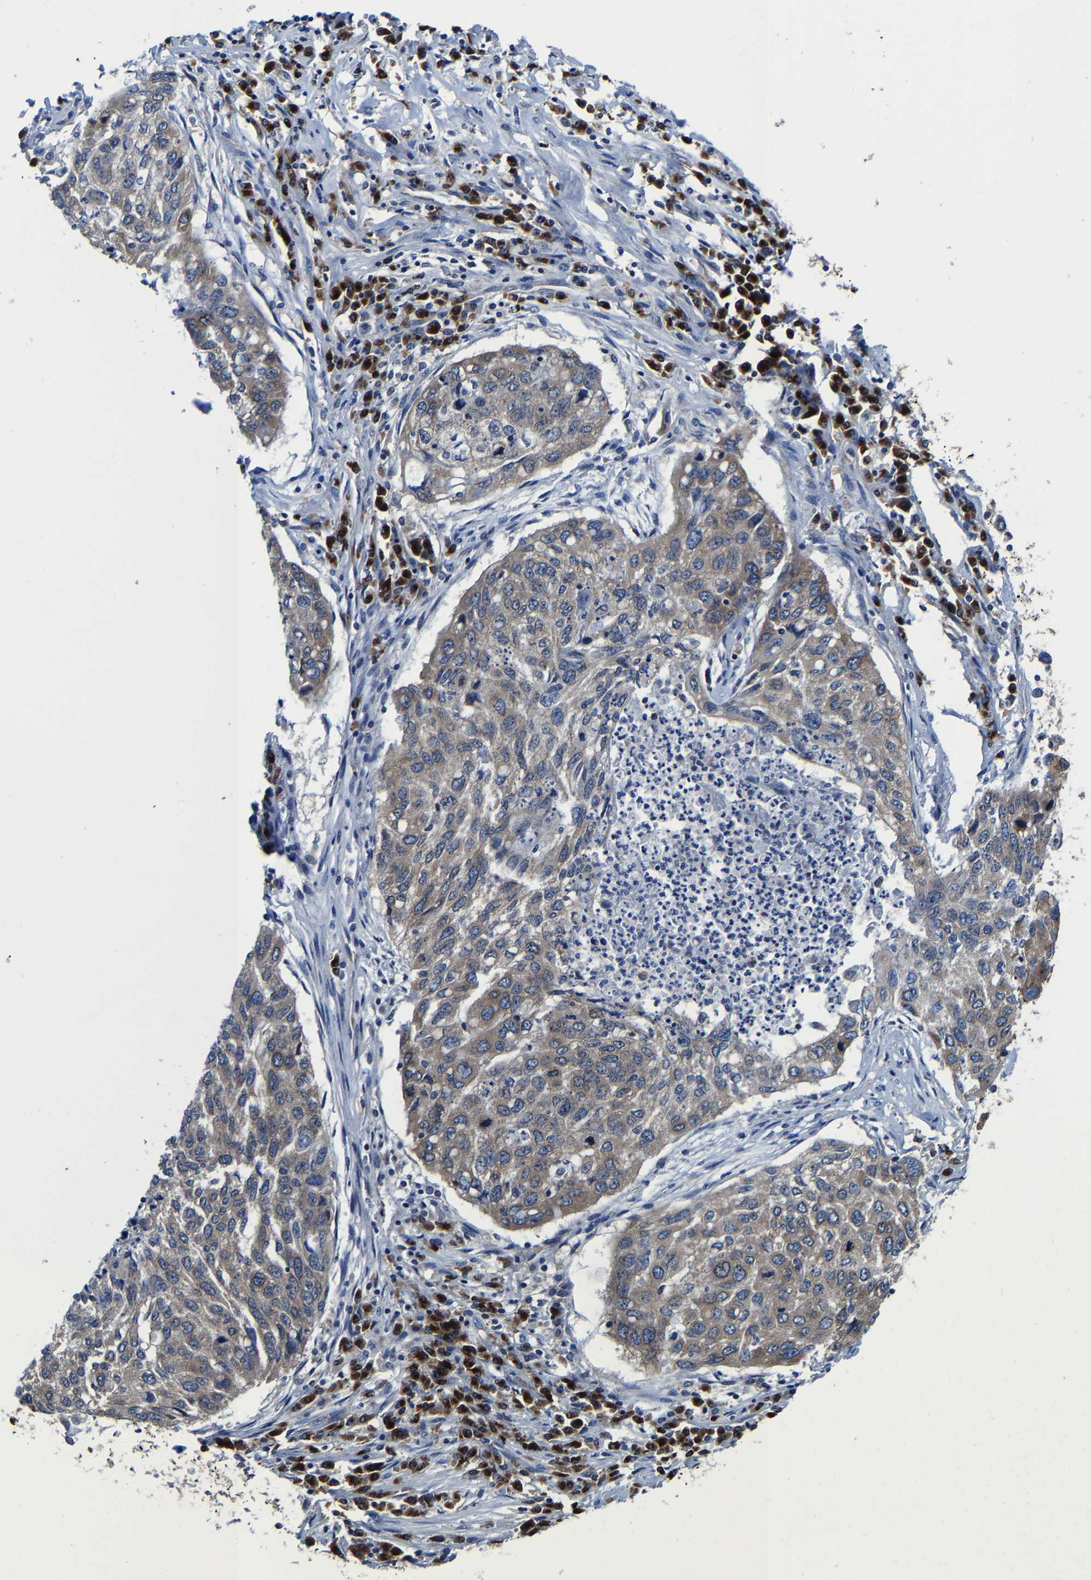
{"staining": {"intensity": "weak", "quantity": ">75%", "location": "cytoplasmic/membranous"}, "tissue": "lung cancer", "cell_type": "Tumor cells", "image_type": "cancer", "snomed": [{"axis": "morphology", "description": "Squamous cell carcinoma, NOS"}, {"axis": "topography", "description": "Lung"}], "caption": "Tumor cells show weak cytoplasmic/membranous positivity in approximately >75% of cells in lung cancer. The protein is shown in brown color, while the nuclei are stained blue.", "gene": "EBAG9", "patient": {"sex": "female", "age": 63}}